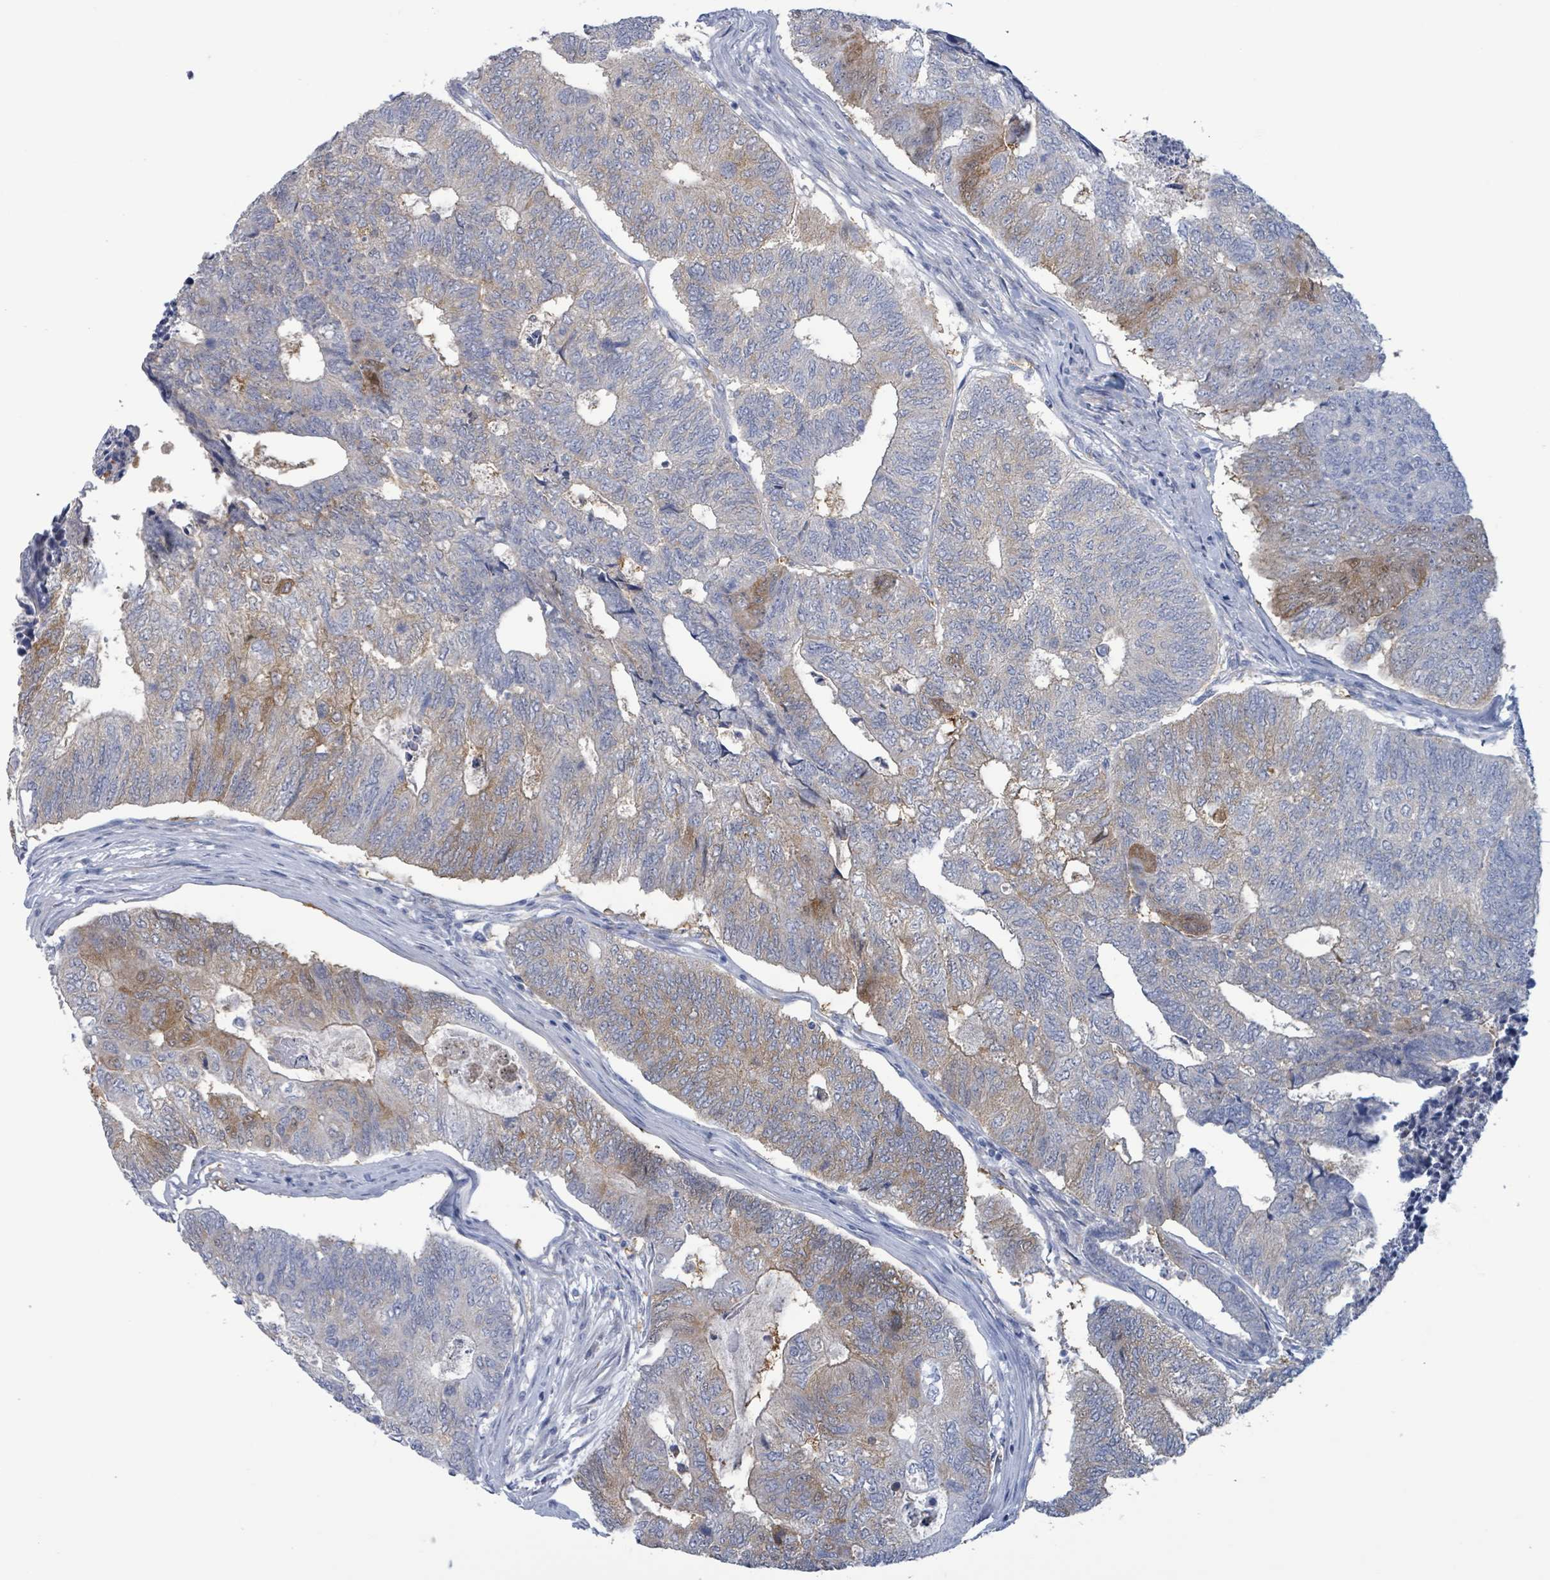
{"staining": {"intensity": "moderate", "quantity": "<25%", "location": "cytoplasmic/membranous"}, "tissue": "colorectal cancer", "cell_type": "Tumor cells", "image_type": "cancer", "snomed": [{"axis": "morphology", "description": "Adenocarcinoma, NOS"}, {"axis": "topography", "description": "Colon"}], "caption": "The photomicrograph demonstrates staining of colorectal cancer, revealing moderate cytoplasmic/membranous protein expression (brown color) within tumor cells. The staining was performed using DAB, with brown indicating positive protein expression. Nuclei are stained blue with hematoxylin.", "gene": "PKLR", "patient": {"sex": "female", "age": 67}}